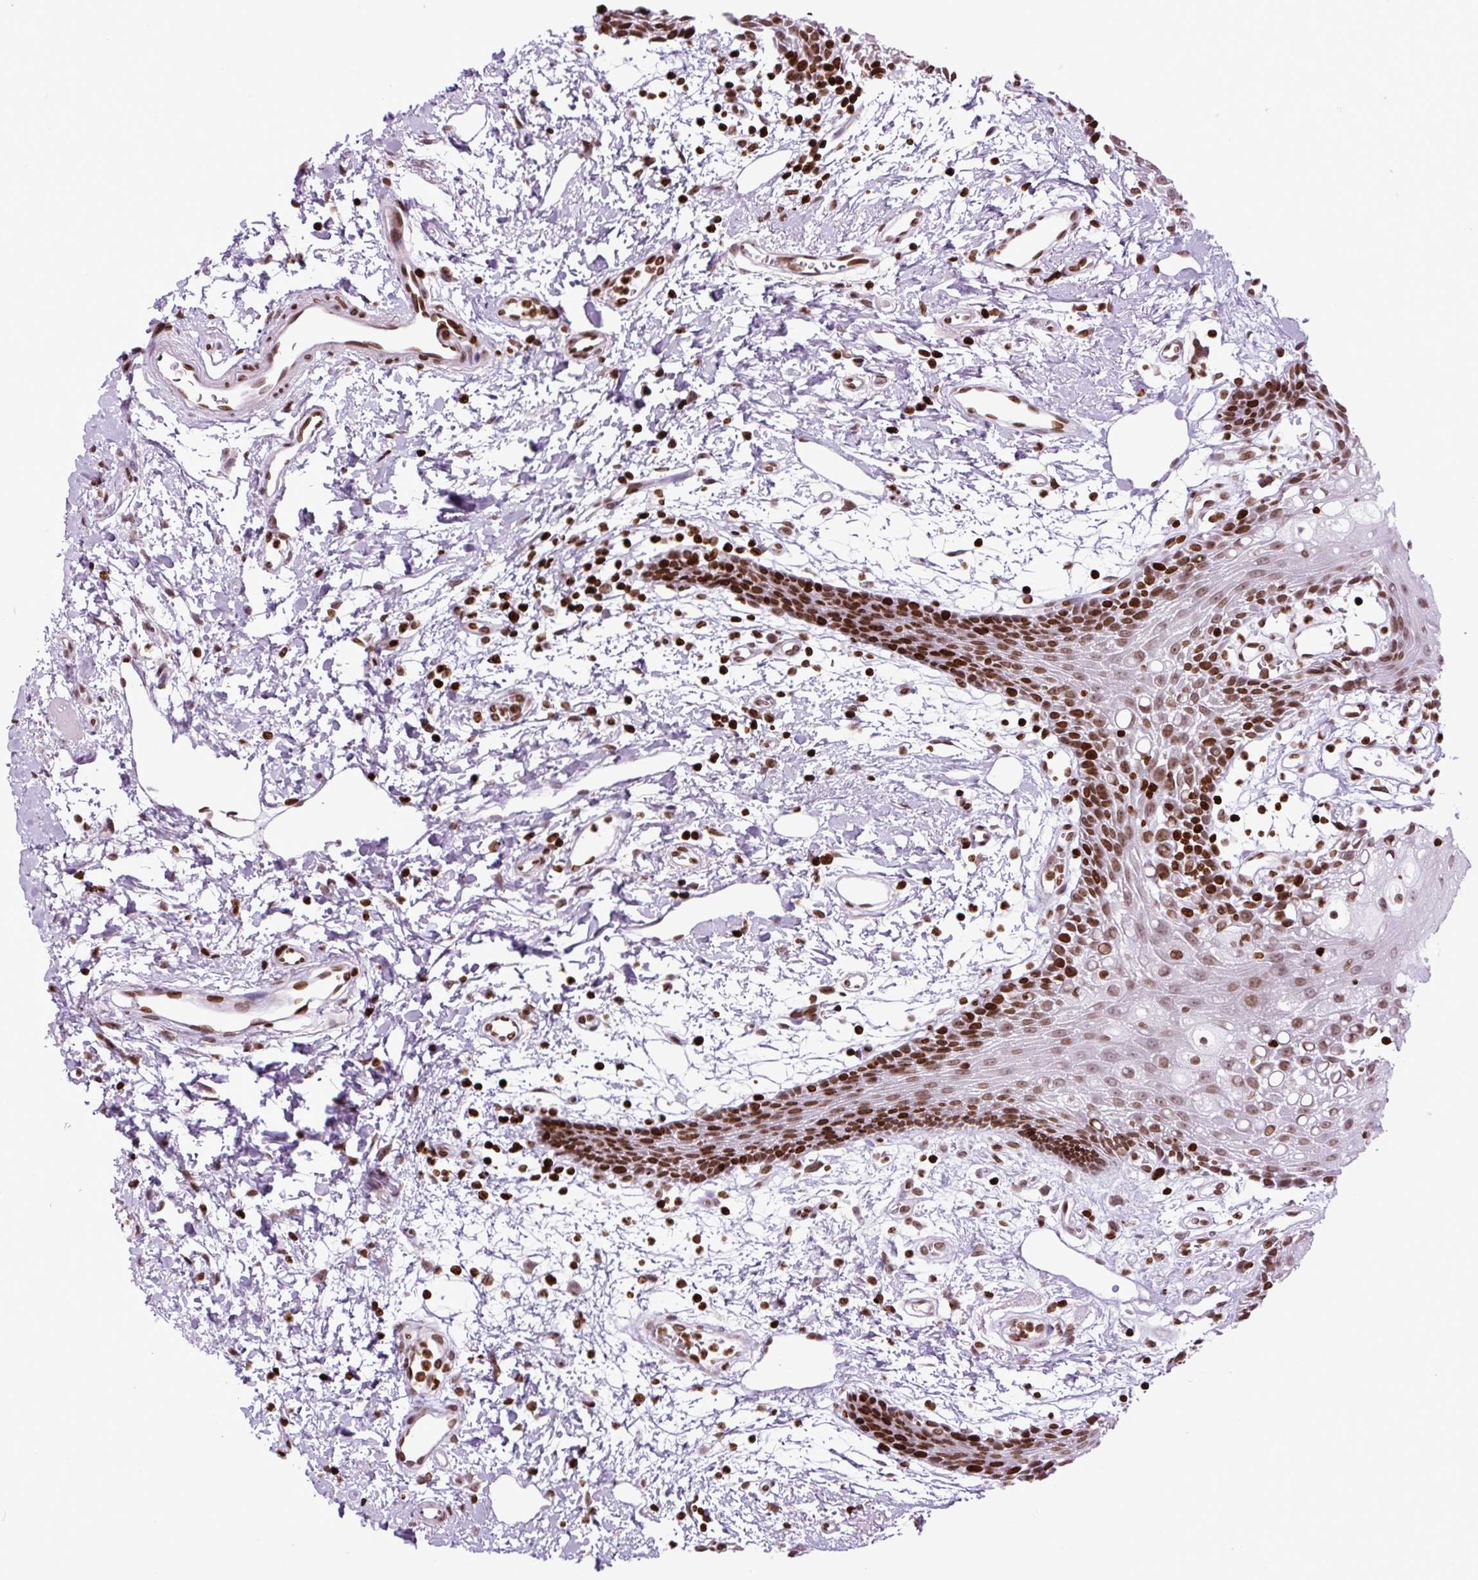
{"staining": {"intensity": "strong", "quantity": ">75%", "location": "nuclear"}, "tissue": "oral mucosa", "cell_type": "Squamous epithelial cells", "image_type": "normal", "snomed": [{"axis": "morphology", "description": "Normal tissue, NOS"}, {"axis": "topography", "description": "Oral tissue"}], "caption": "Oral mucosa stained for a protein demonstrates strong nuclear positivity in squamous epithelial cells. Using DAB (brown) and hematoxylin (blue) stains, captured at high magnification using brightfield microscopy.", "gene": "H1", "patient": {"sex": "female", "age": 59}}